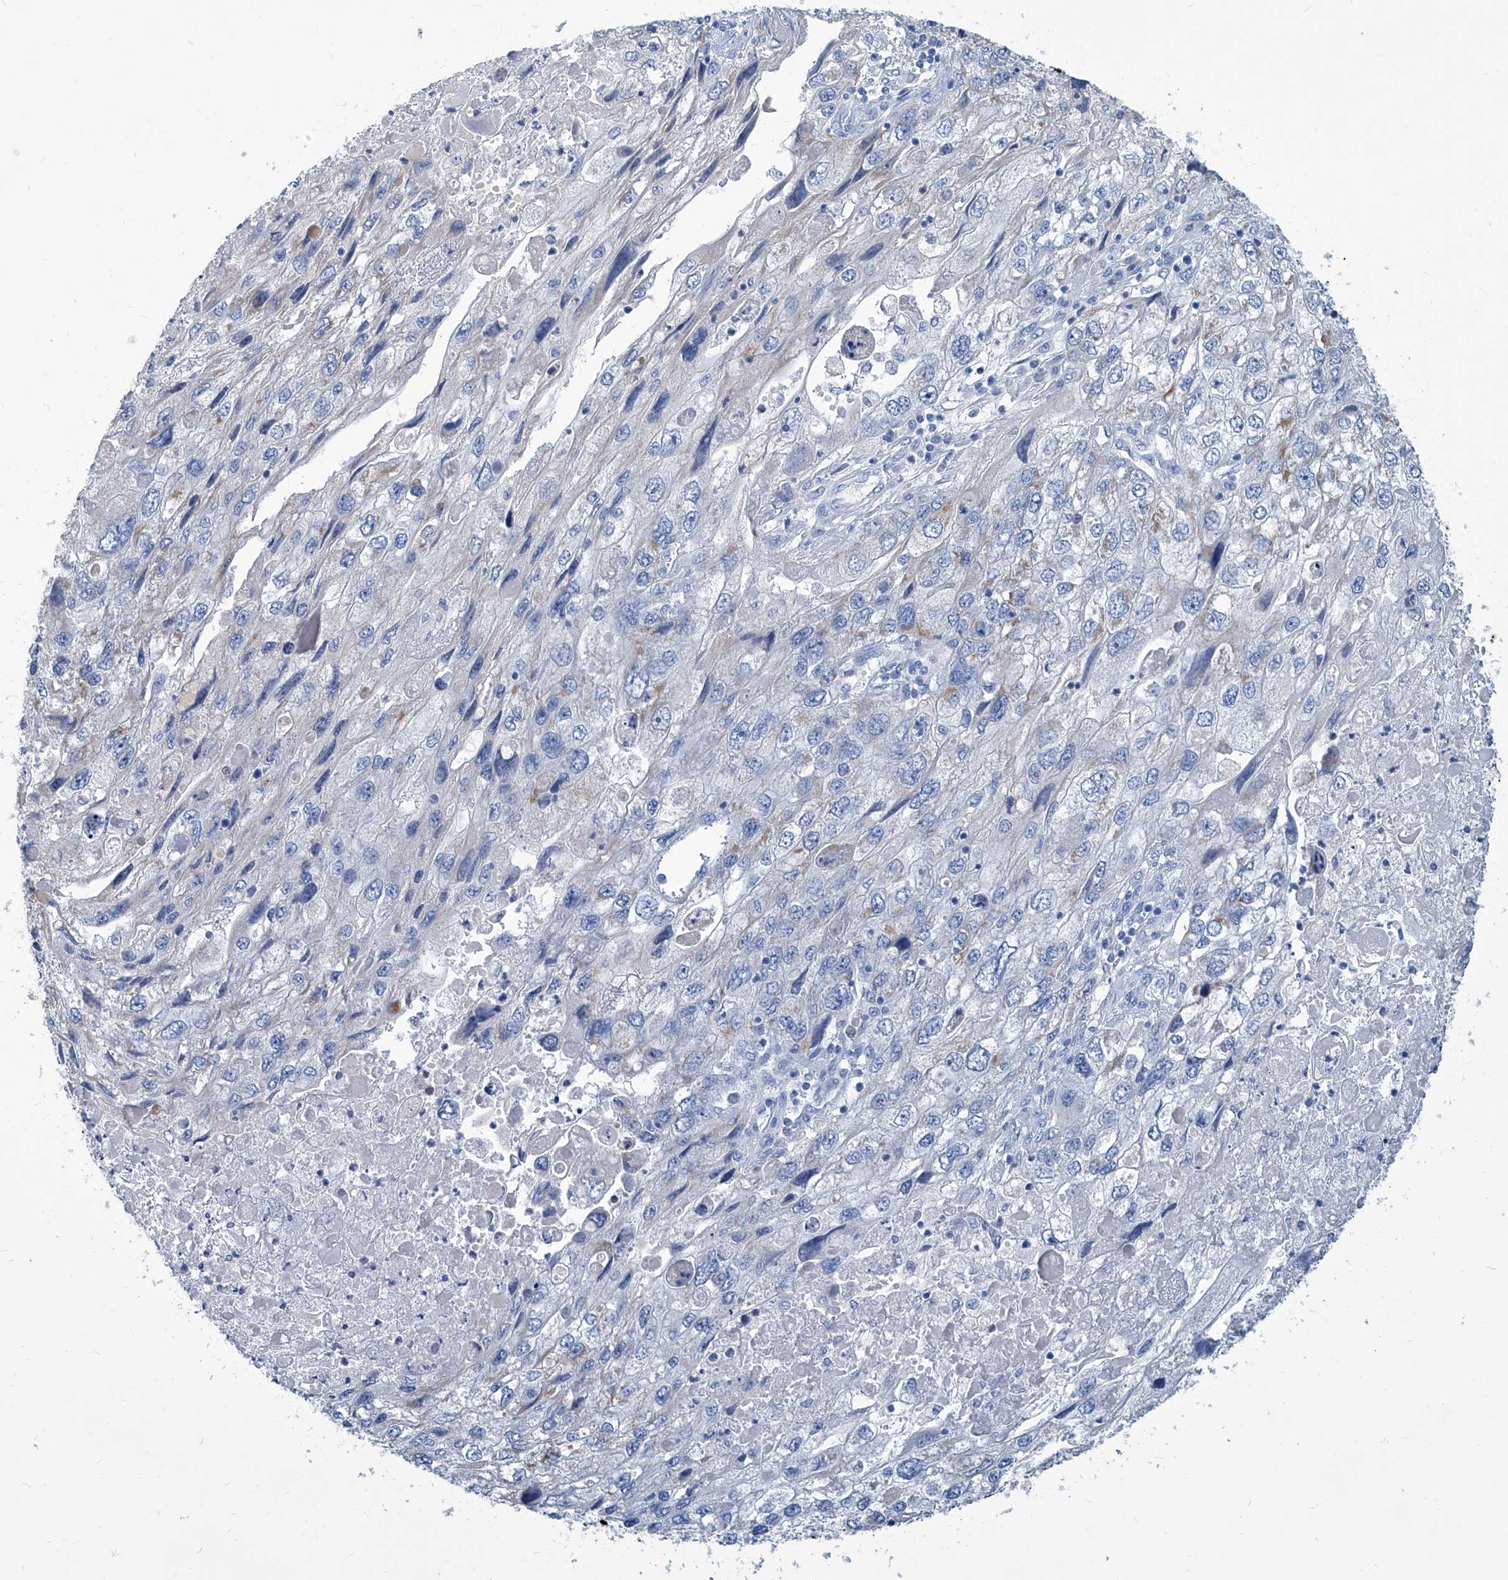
{"staining": {"intensity": "negative", "quantity": "none", "location": "none"}, "tissue": "endometrial cancer", "cell_type": "Tumor cells", "image_type": "cancer", "snomed": [{"axis": "morphology", "description": "Adenocarcinoma, NOS"}, {"axis": "topography", "description": "Endometrium"}], "caption": "DAB immunohistochemical staining of endometrial cancer demonstrates no significant positivity in tumor cells.", "gene": "MTARC1", "patient": {"sex": "female", "age": 49}}